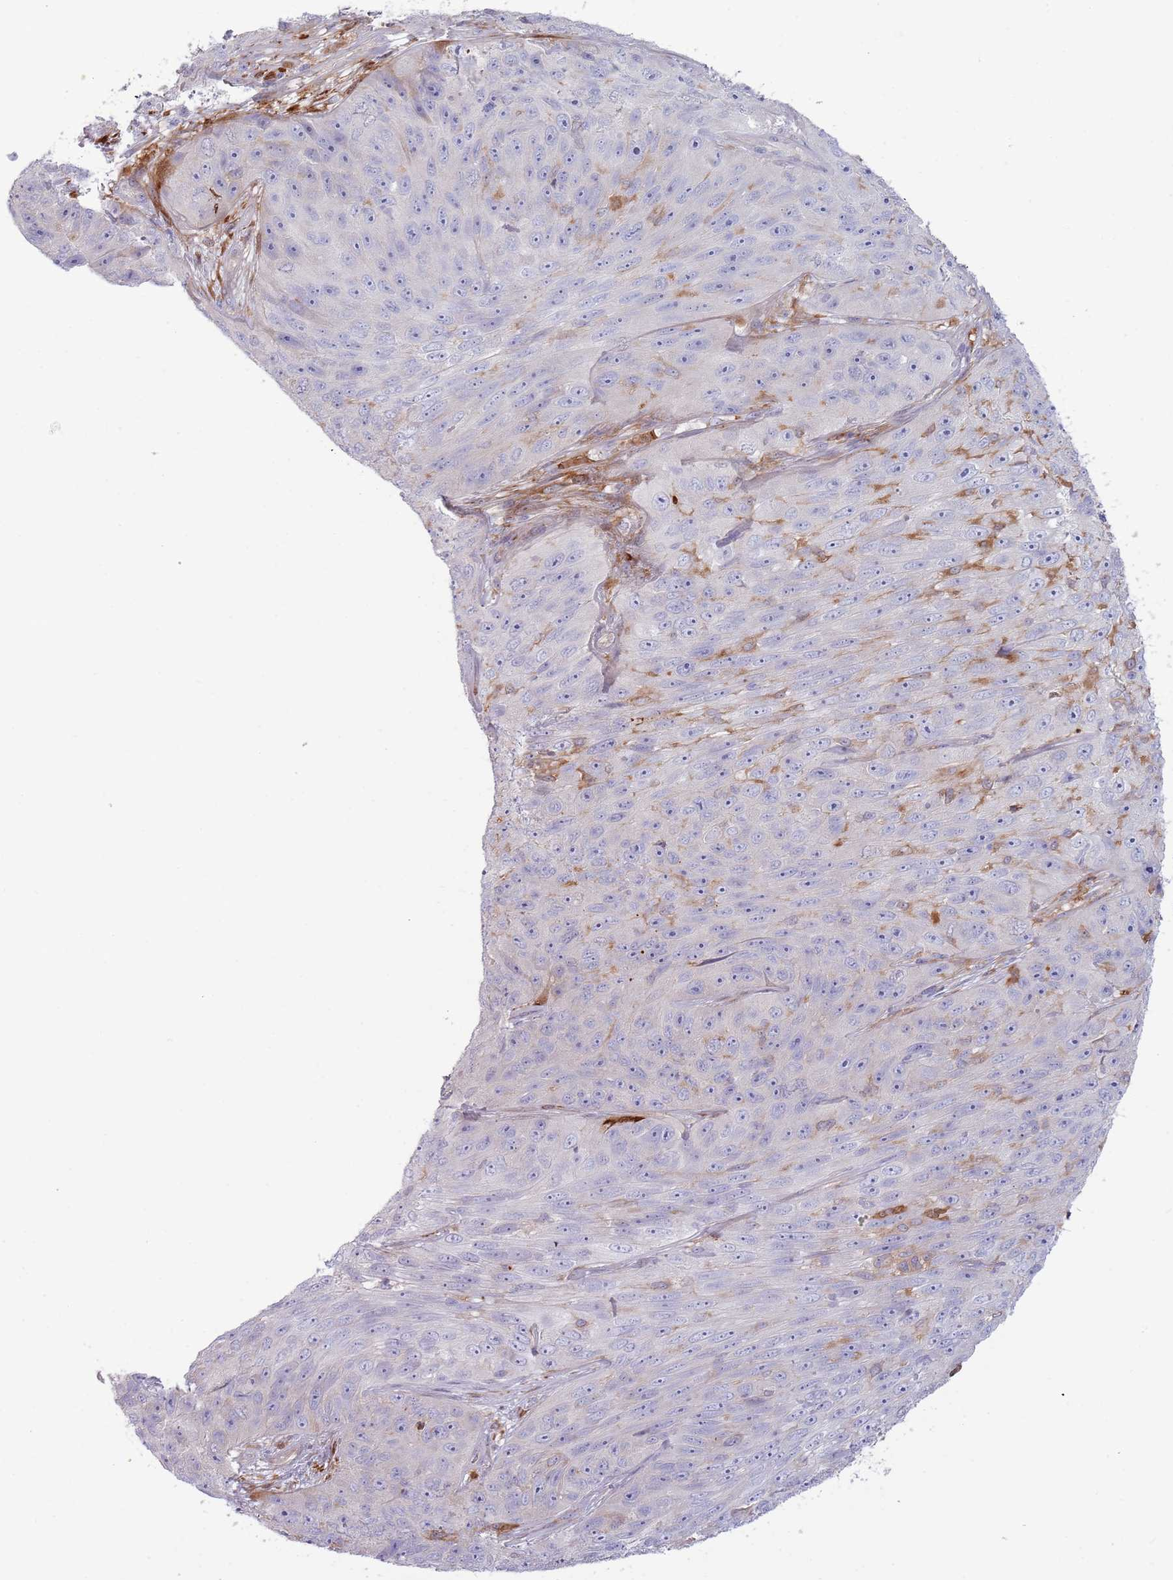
{"staining": {"intensity": "negative", "quantity": "none", "location": "none"}, "tissue": "skin cancer", "cell_type": "Tumor cells", "image_type": "cancer", "snomed": [{"axis": "morphology", "description": "Squamous cell carcinoma, NOS"}, {"axis": "topography", "description": "Skin"}], "caption": "Tumor cells are negative for protein expression in human skin squamous cell carcinoma. (Brightfield microscopy of DAB (3,3'-diaminobenzidine) IHC at high magnification).", "gene": "NADK", "patient": {"sex": "female", "age": 87}}